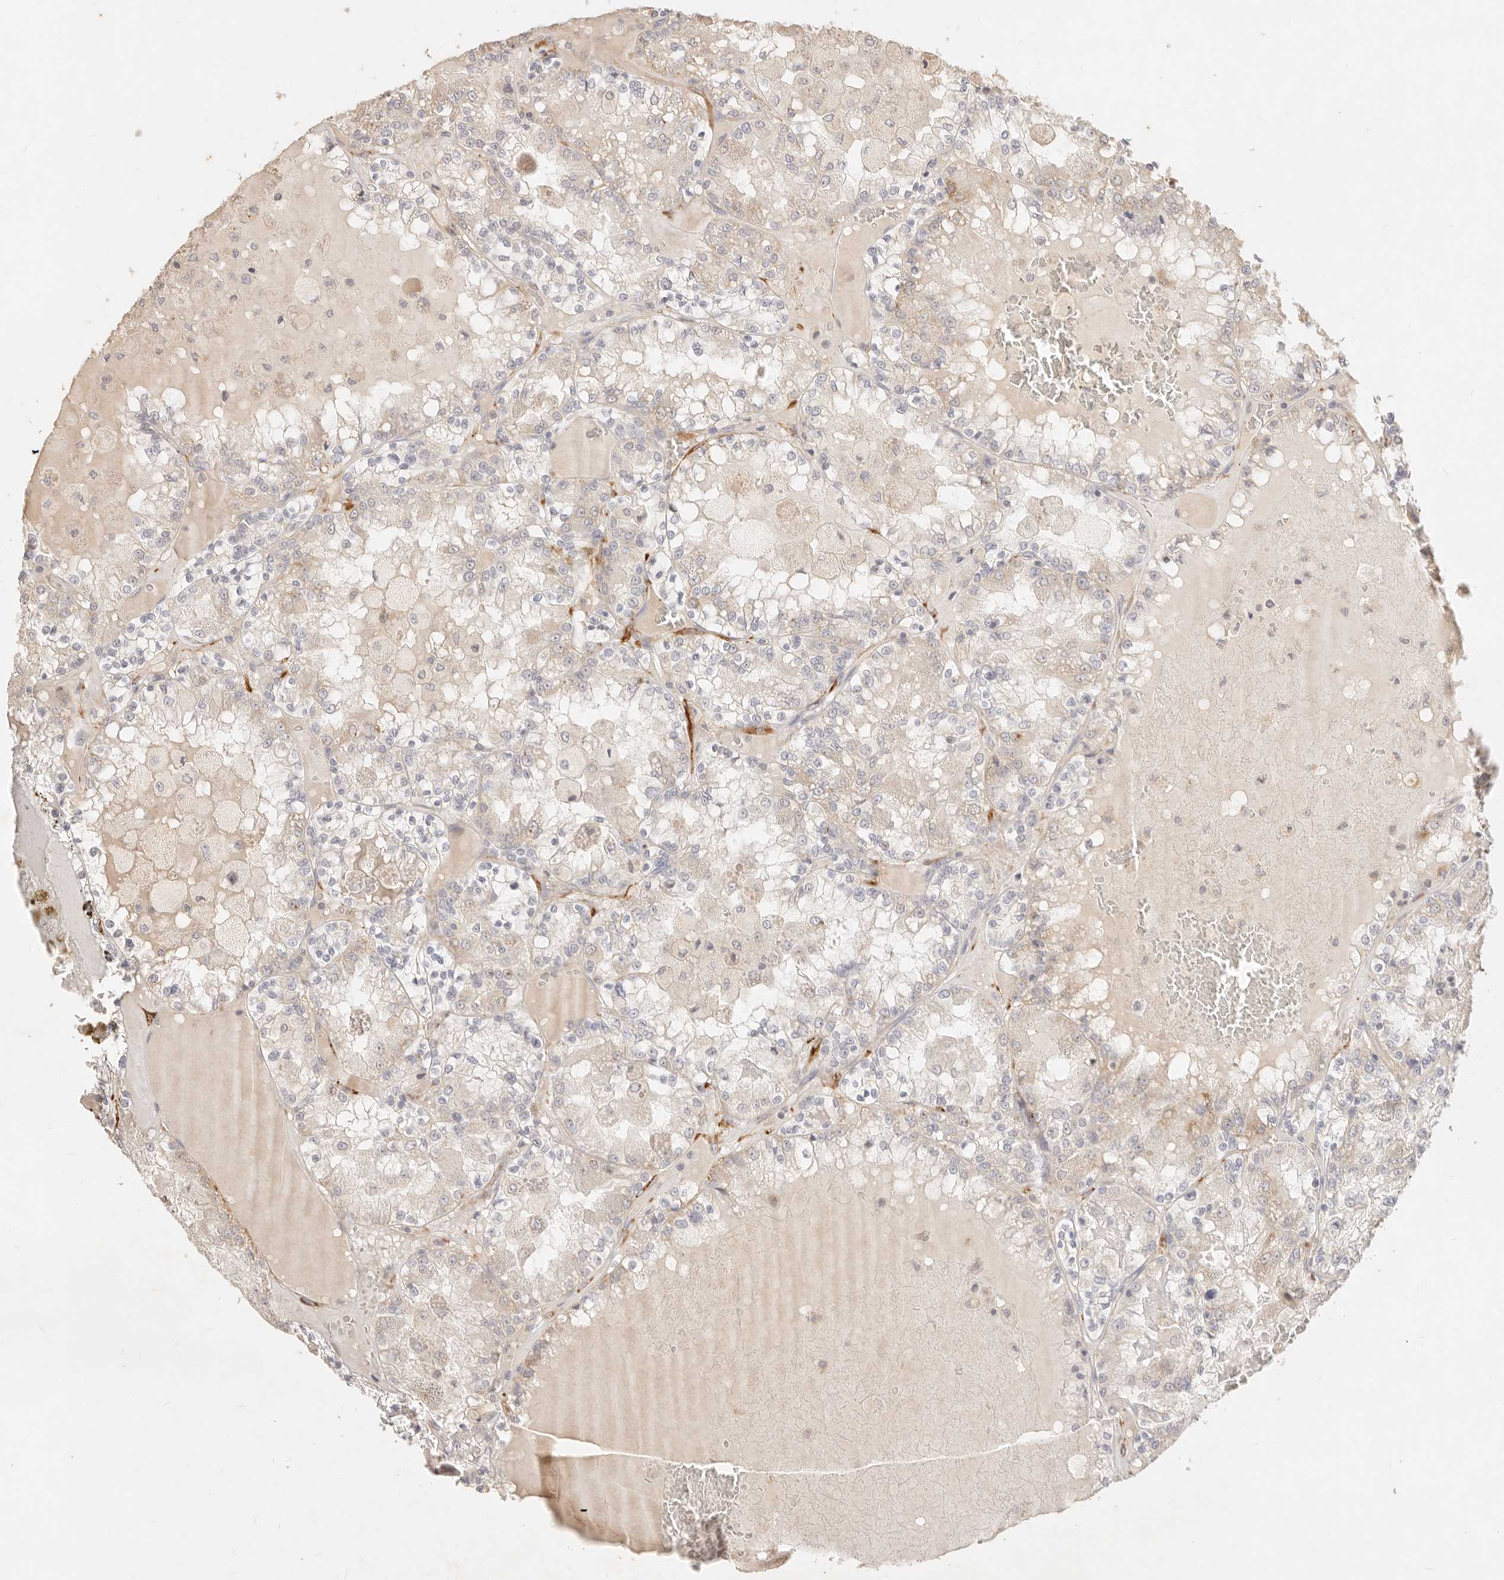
{"staining": {"intensity": "negative", "quantity": "none", "location": "none"}, "tissue": "renal cancer", "cell_type": "Tumor cells", "image_type": "cancer", "snomed": [{"axis": "morphology", "description": "Adenocarcinoma, NOS"}, {"axis": "topography", "description": "Kidney"}], "caption": "Immunohistochemistry photomicrograph of human adenocarcinoma (renal) stained for a protein (brown), which demonstrates no staining in tumor cells.", "gene": "RUBCNL", "patient": {"sex": "female", "age": 56}}